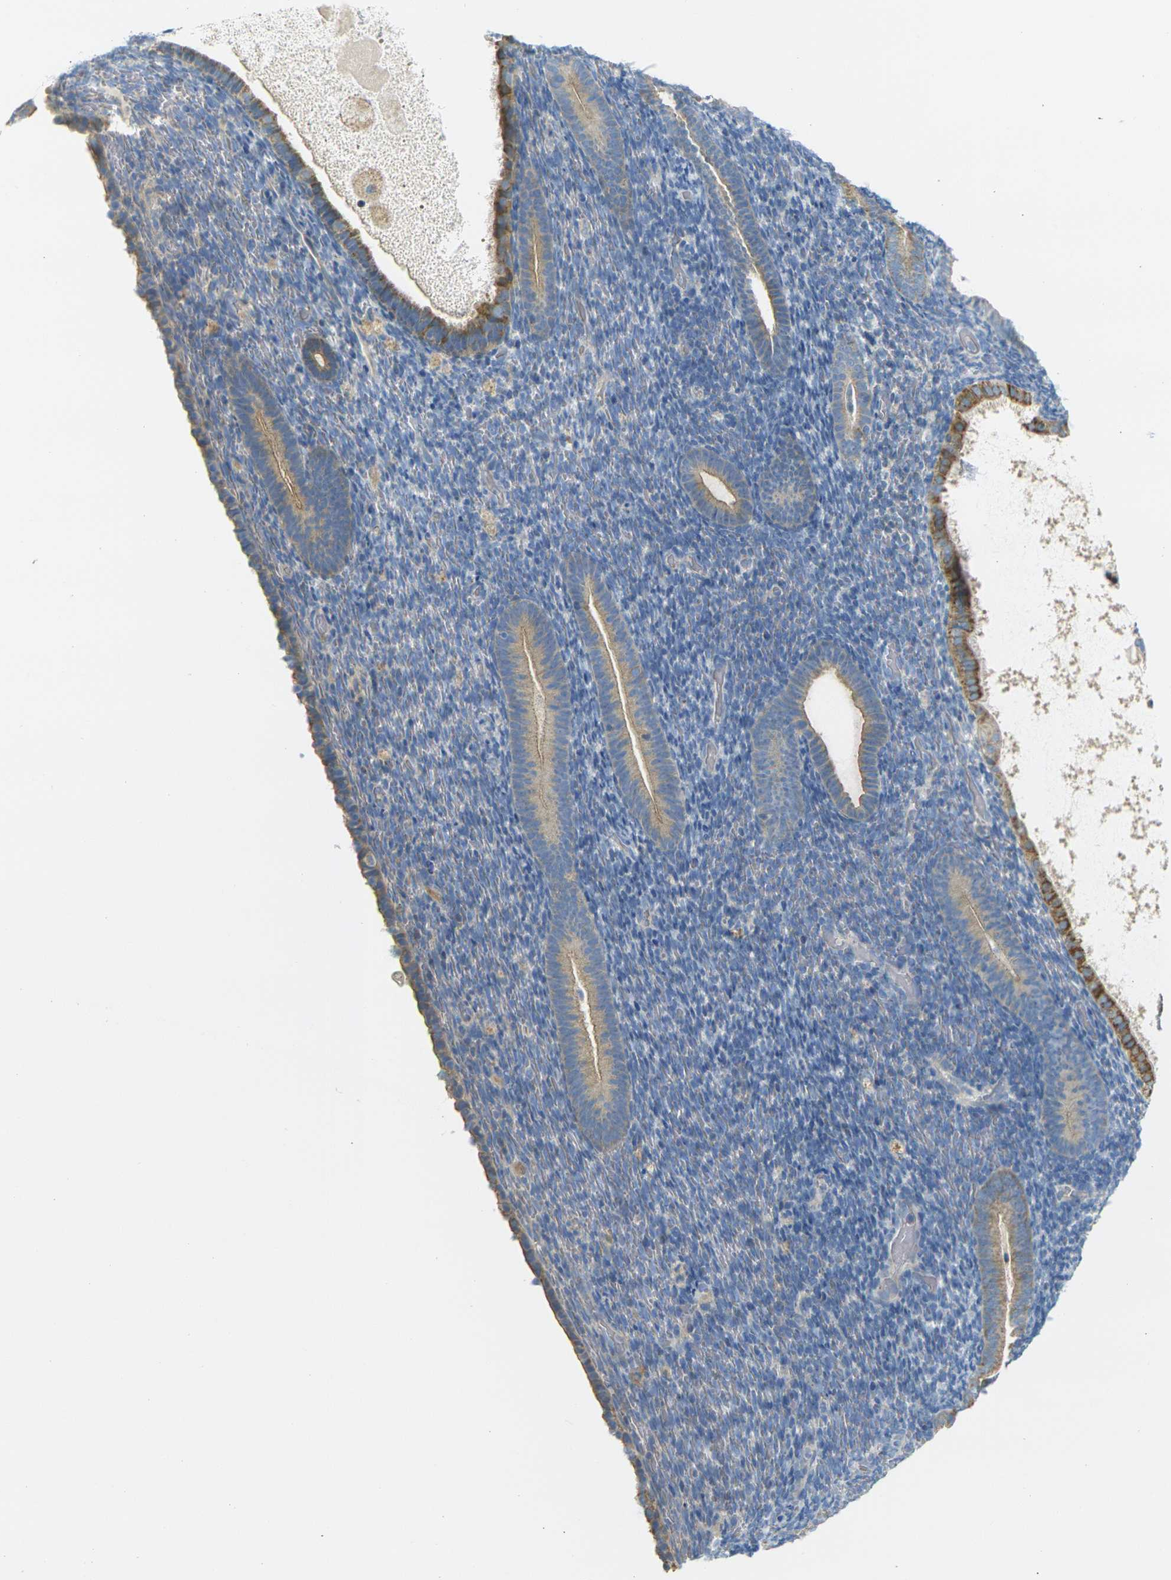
{"staining": {"intensity": "negative", "quantity": "none", "location": "none"}, "tissue": "endometrium", "cell_type": "Cells in endometrial stroma", "image_type": "normal", "snomed": [{"axis": "morphology", "description": "Normal tissue, NOS"}, {"axis": "topography", "description": "Endometrium"}], "caption": "This is a photomicrograph of immunohistochemistry staining of normal endometrium, which shows no positivity in cells in endometrial stroma. Brightfield microscopy of immunohistochemistry stained with DAB (brown) and hematoxylin (blue), captured at high magnification.", "gene": "PARD6B", "patient": {"sex": "female", "age": 51}}